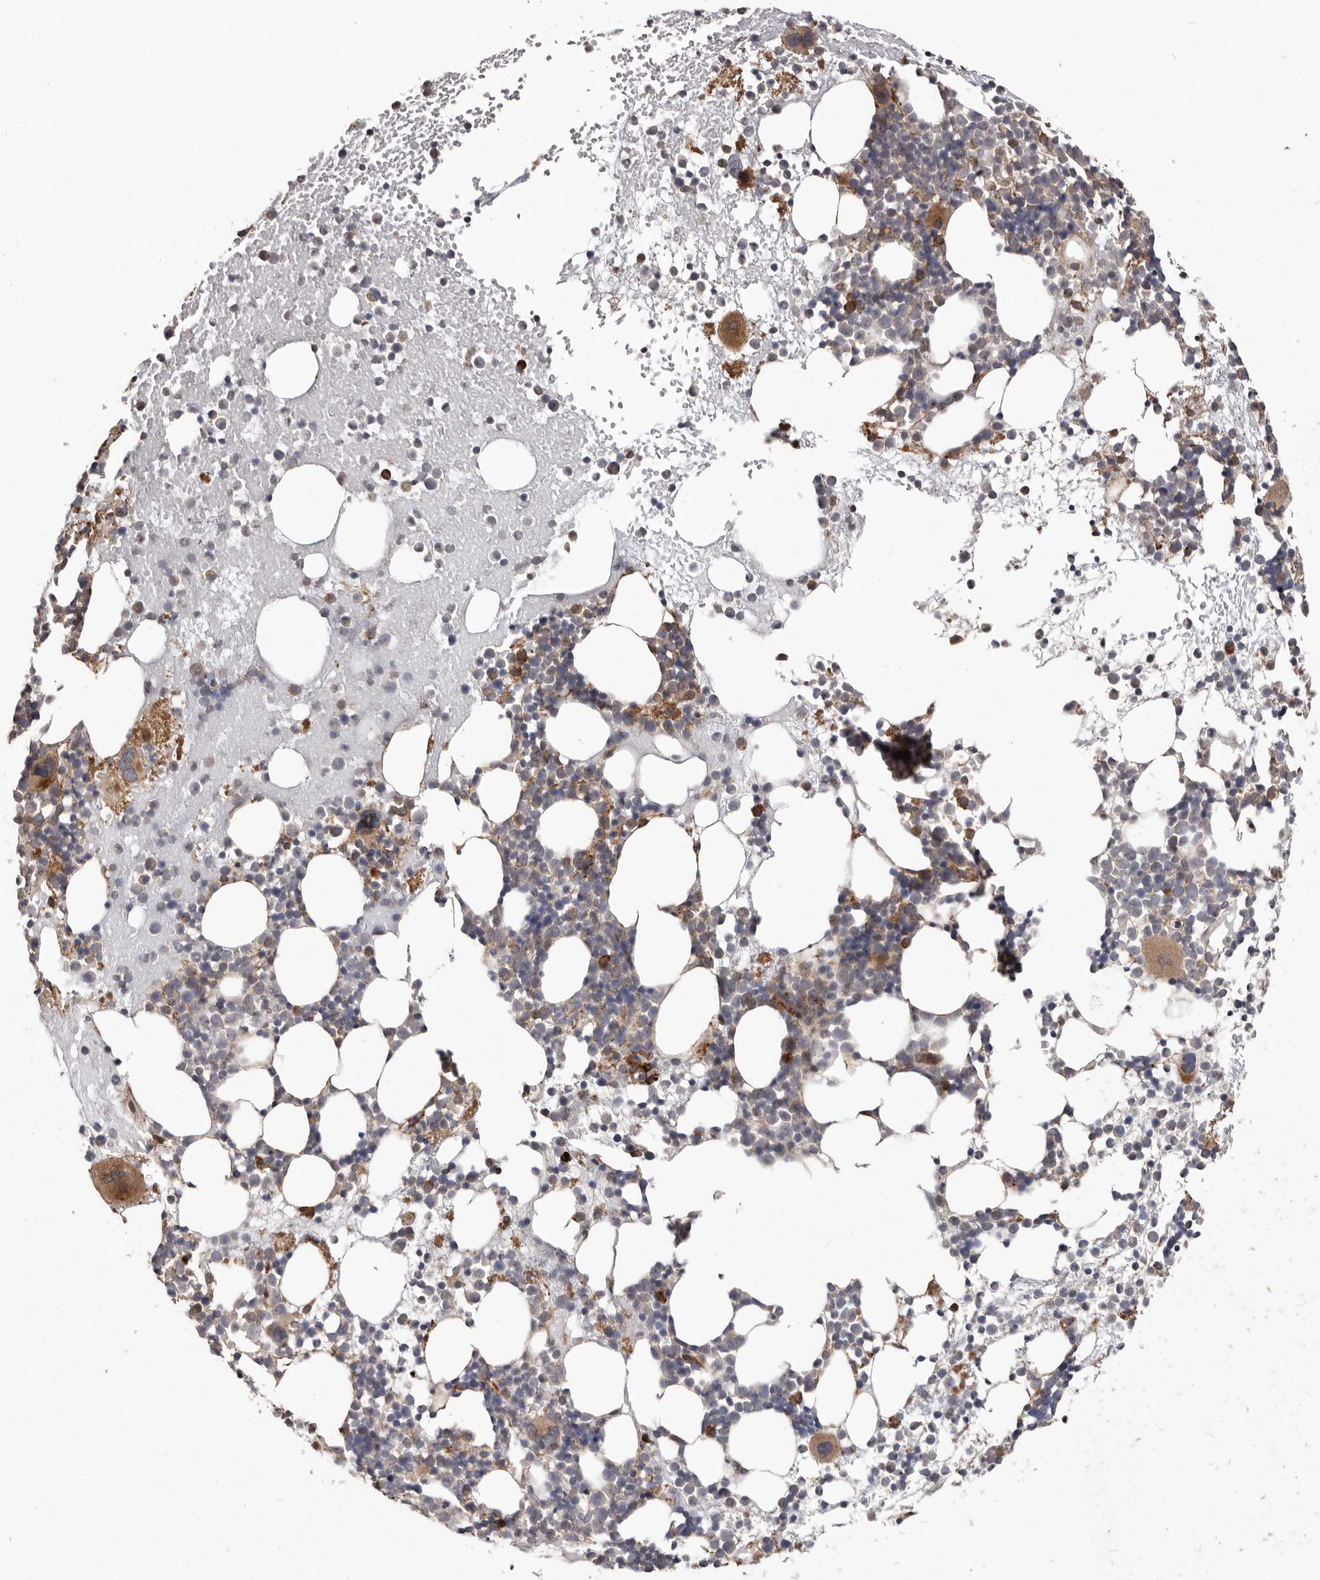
{"staining": {"intensity": "moderate", "quantity": "25%-75%", "location": "cytoplasmic/membranous"}, "tissue": "bone marrow", "cell_type": "Hematopoietic cells", "image_type": "normal", "snomed": [{"axis": "morphology", "description": "Normal tissue, NOS"}, {"axis": "topography", "description": "Bone marrow"}], "caption": "A histopathology image of bone marrow stained for a protein reveals moderate cytoplasmic/membranous brown staining in hematopoietic cells. The staining was performed using DAB (3,3'-diaminobenzidine), with brown indicating positive protein expression. Nuclei are stained blue with hematoxylin.", "gene": "NUP43", "patient": {"sex": "female", "age": 57}}